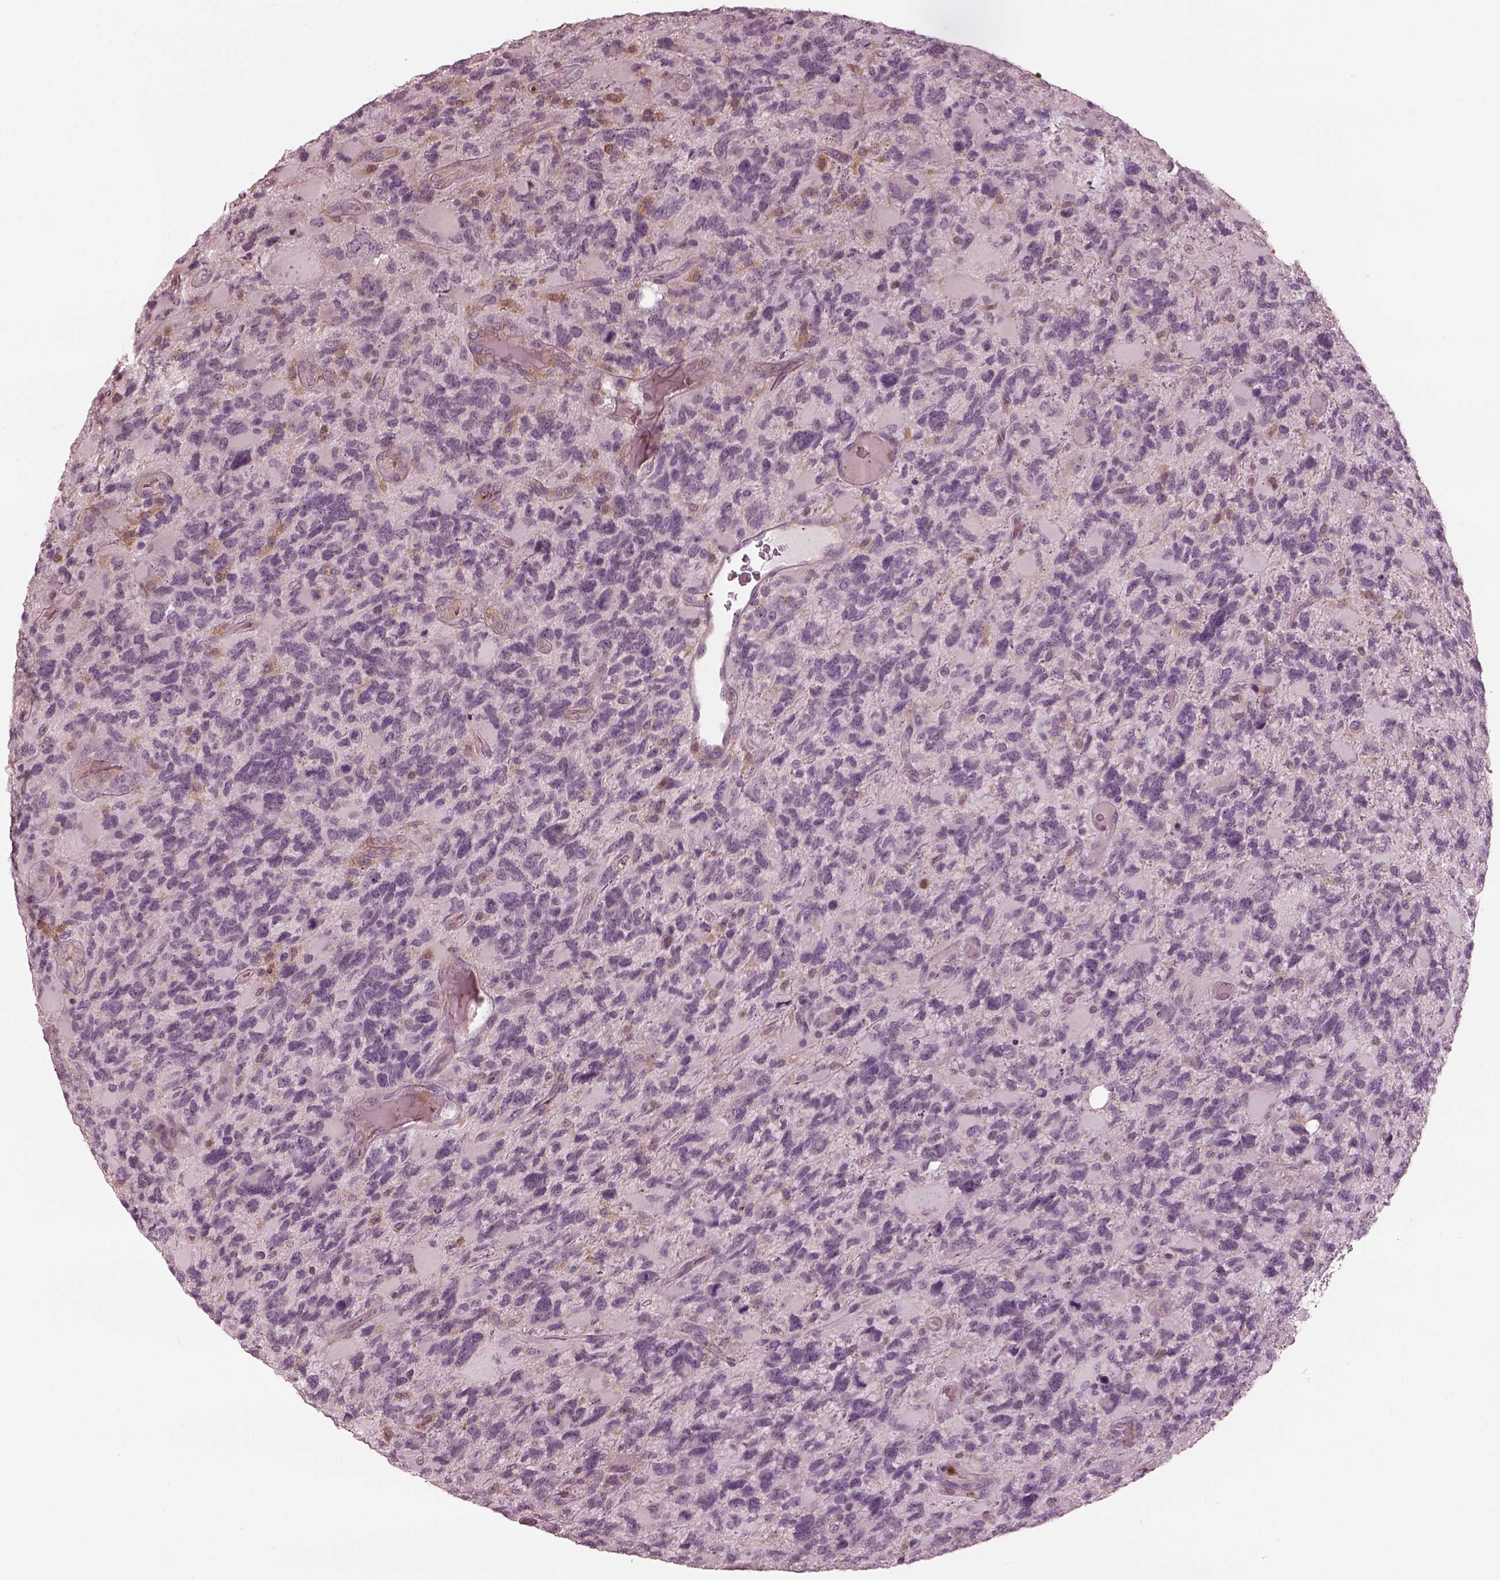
{"staining": {"intensity": "negative", "quantity": "none", "location": "none"}, "tissue": "glioma", "cell_type": "Tumor cells", "image_type": "cancer", "snomed": [{"axis": "morphology", "description": "Glioma, malignant, High grade"}, {"axis": "topography", "description": "Brain"}], "caption": "High power microscopy histopathology image of an immunohistochemistry (IHC) photomicrograph of high-grade glioma (malignant), revealing no significant expression in tumor cells.", "gene": "PSTPIP2", "patient": {"sex": "female", "age": 71}}